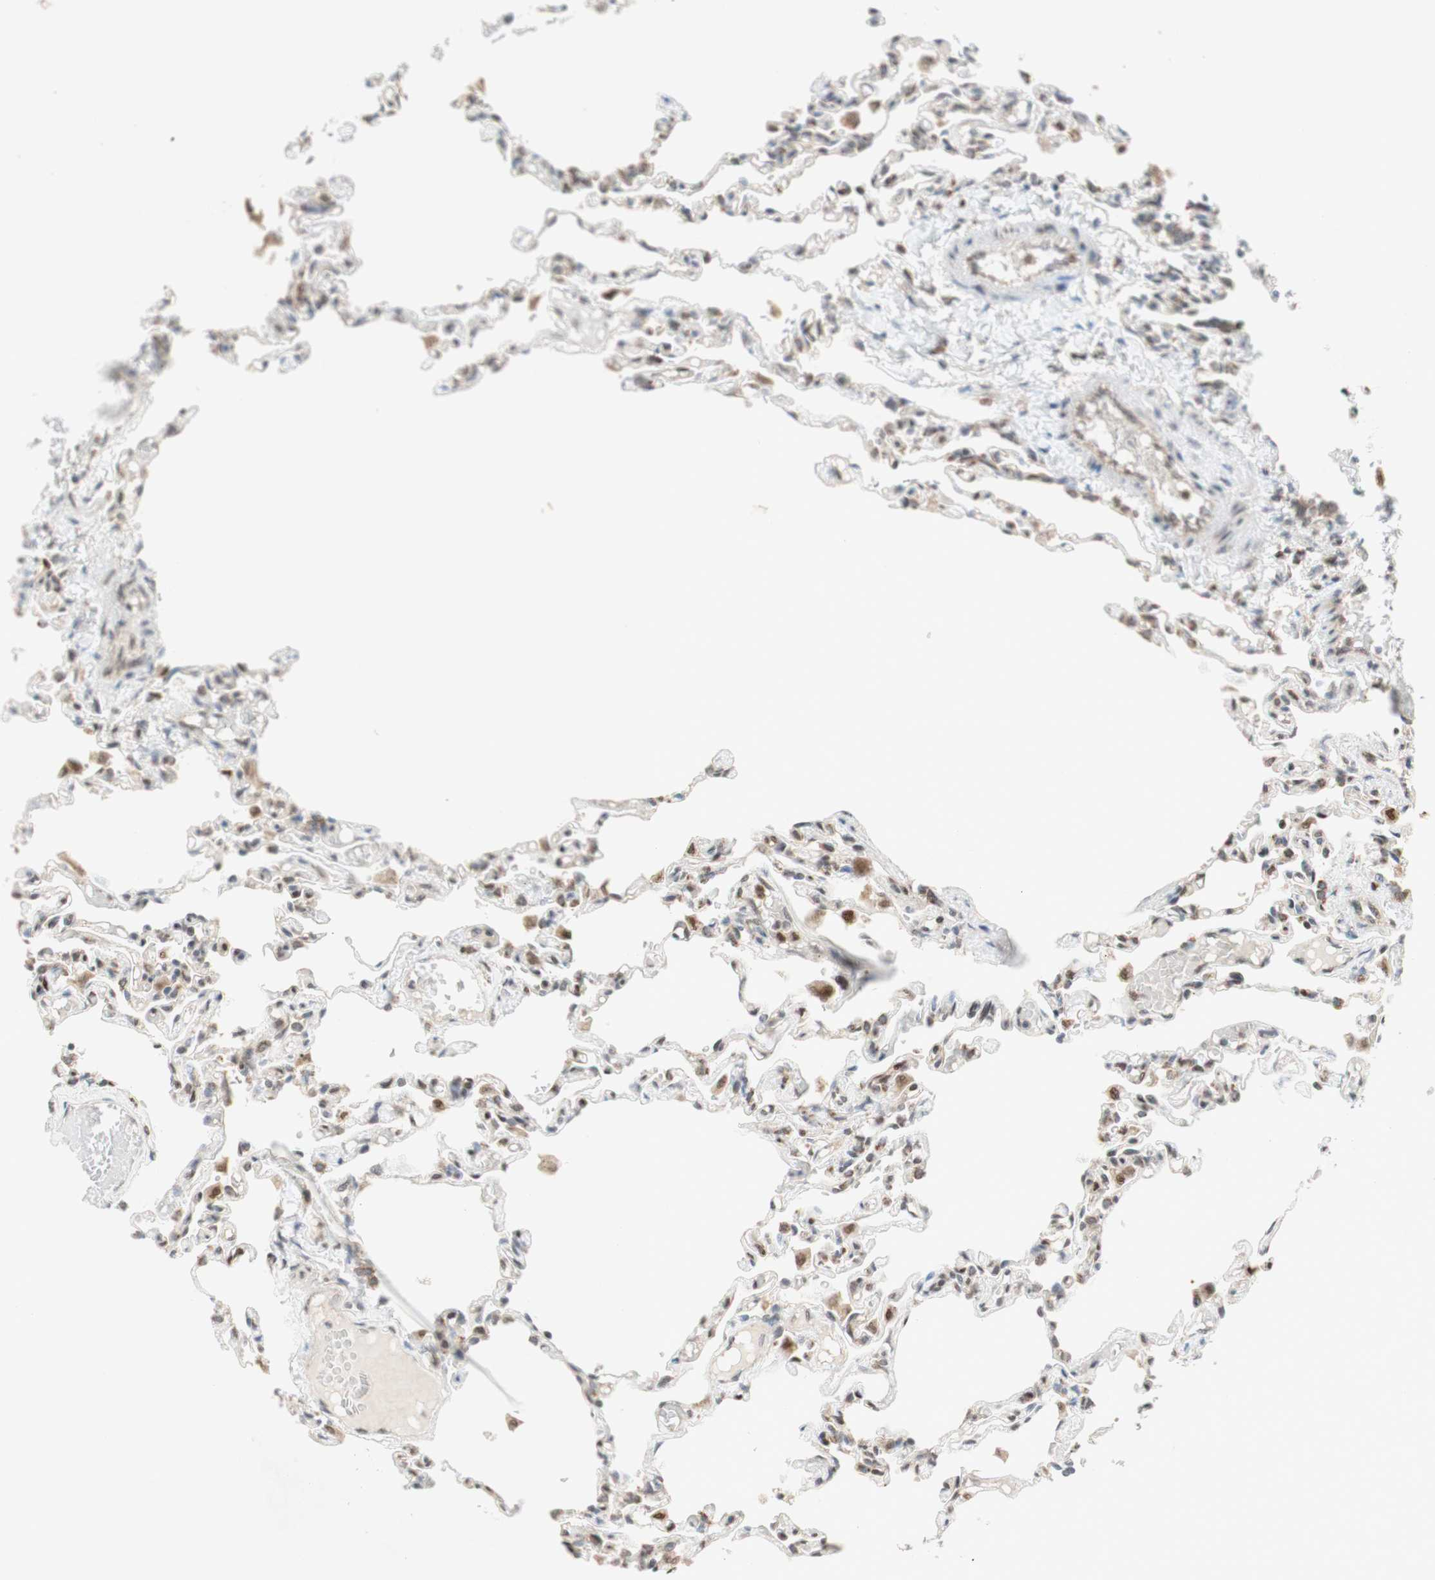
{"staining": {"intensity": "negative", "quantity": "none", "location": "none"}, "tissue": "lung", "cell_type": "Alveolar cells", "image_type": "normal", "snomed": [{"axis": "morphology", "description": "Normal tissue, NOS"}, {"axis": "topography", "description": "Lung"}], "caption": "Immunohistochemistry (IHC) micrograph of normal lung: human lung stained with DAB (3,3'-diaminobenzidine) displays no significant protein positivity in alveolar cells.", "gene": "DNMT3A", "patient": {"sex": "male", "age": 21}}